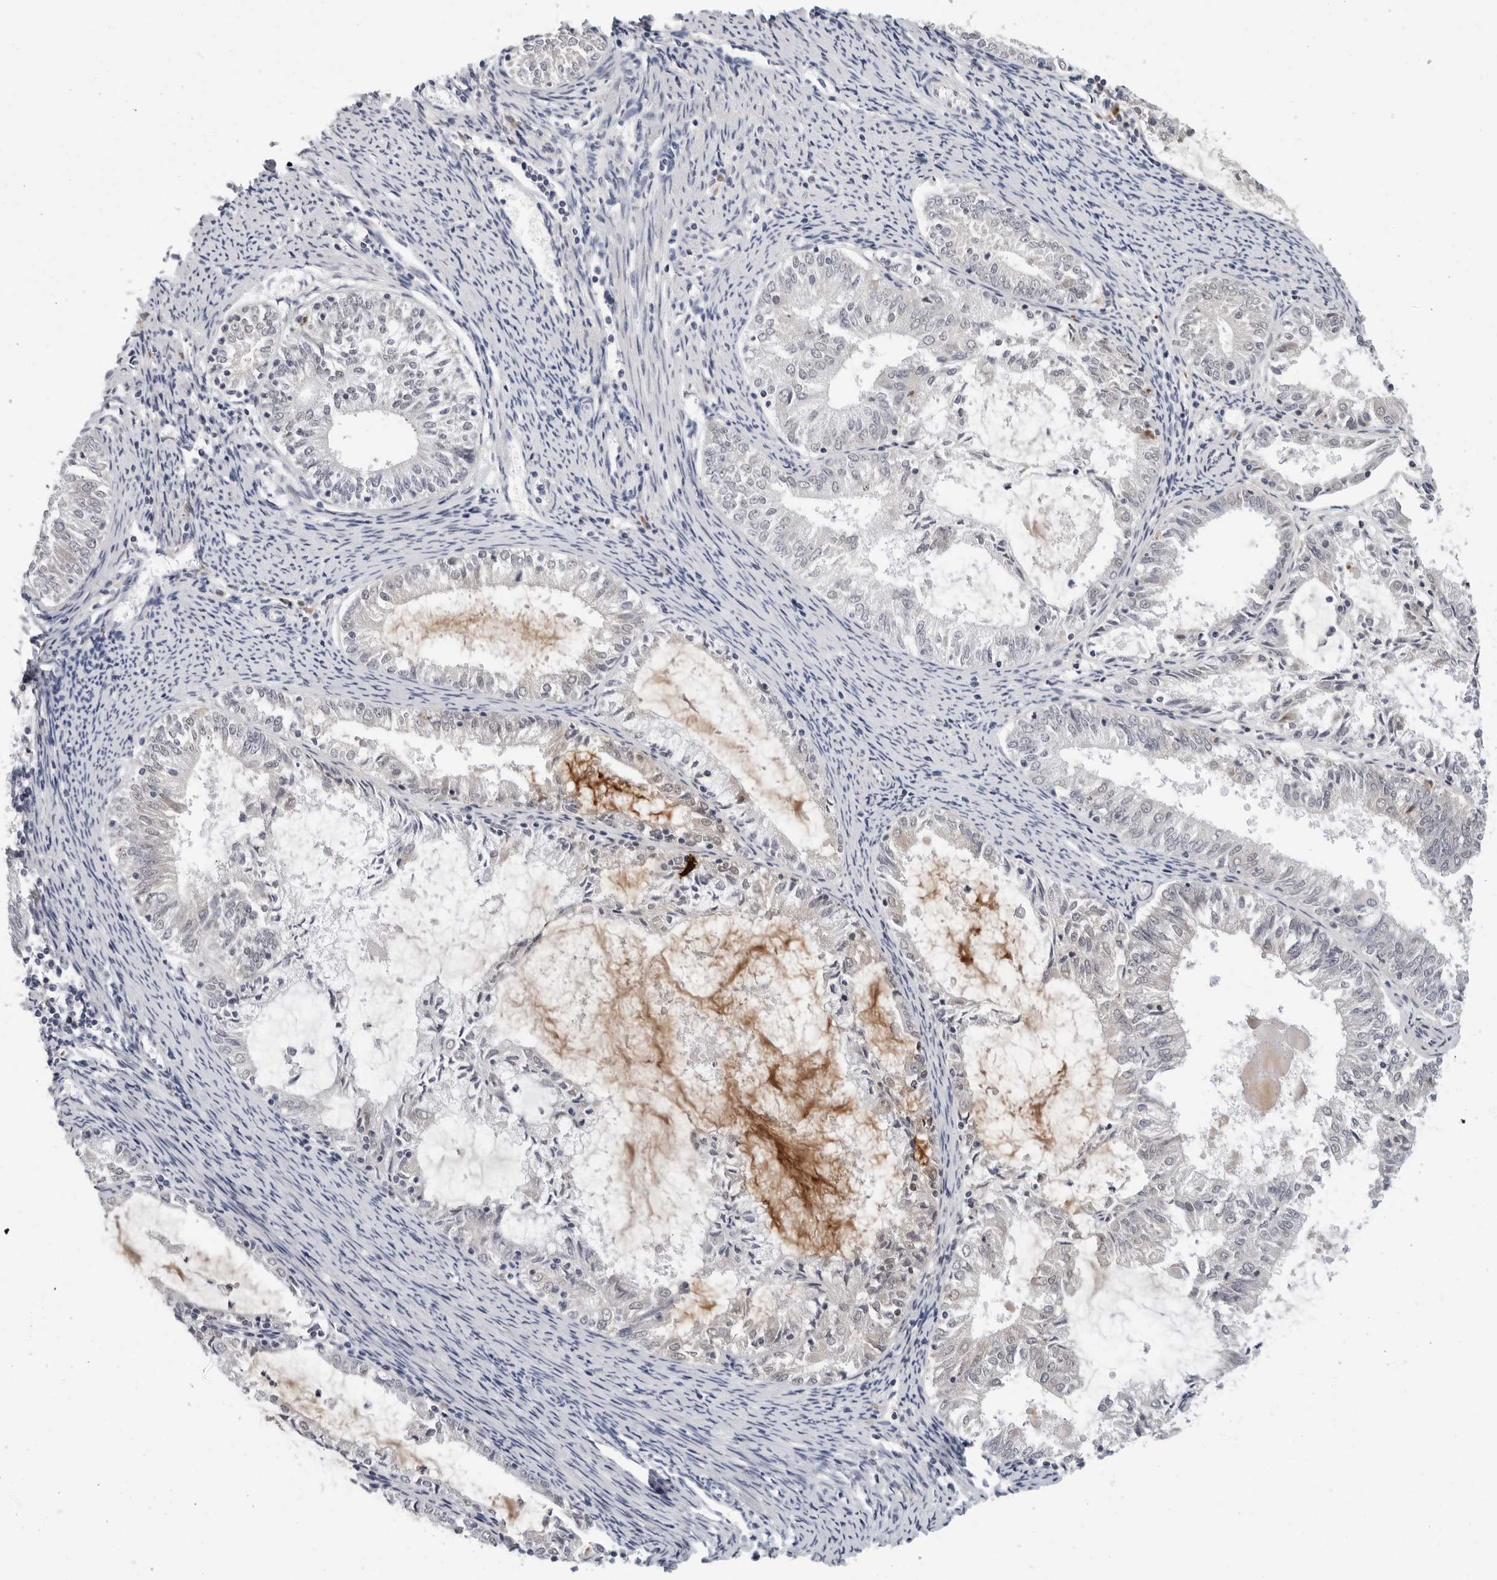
{"staining": {"intensity": "negative", "quantity": "none", "location": "none"}, "tissue": "endometrial cancer", "cell_type": "Tumor cells", "image_type": "cancer", "snomed": [{"axis": "morphology", "description": "Adenocarcinoma, NOS"}, {"axis": "topography", "description": "Endometrium"}], "caption": "IHC image of neoplastic tissue: adenocarcinoma (endometrial) stained with DAB (3,3'-diaminobenzidine) exhibits no significant protein staining in tumor cells.", "gene": "ZNF502", "patient": {"sex": "female", "age": 57}}